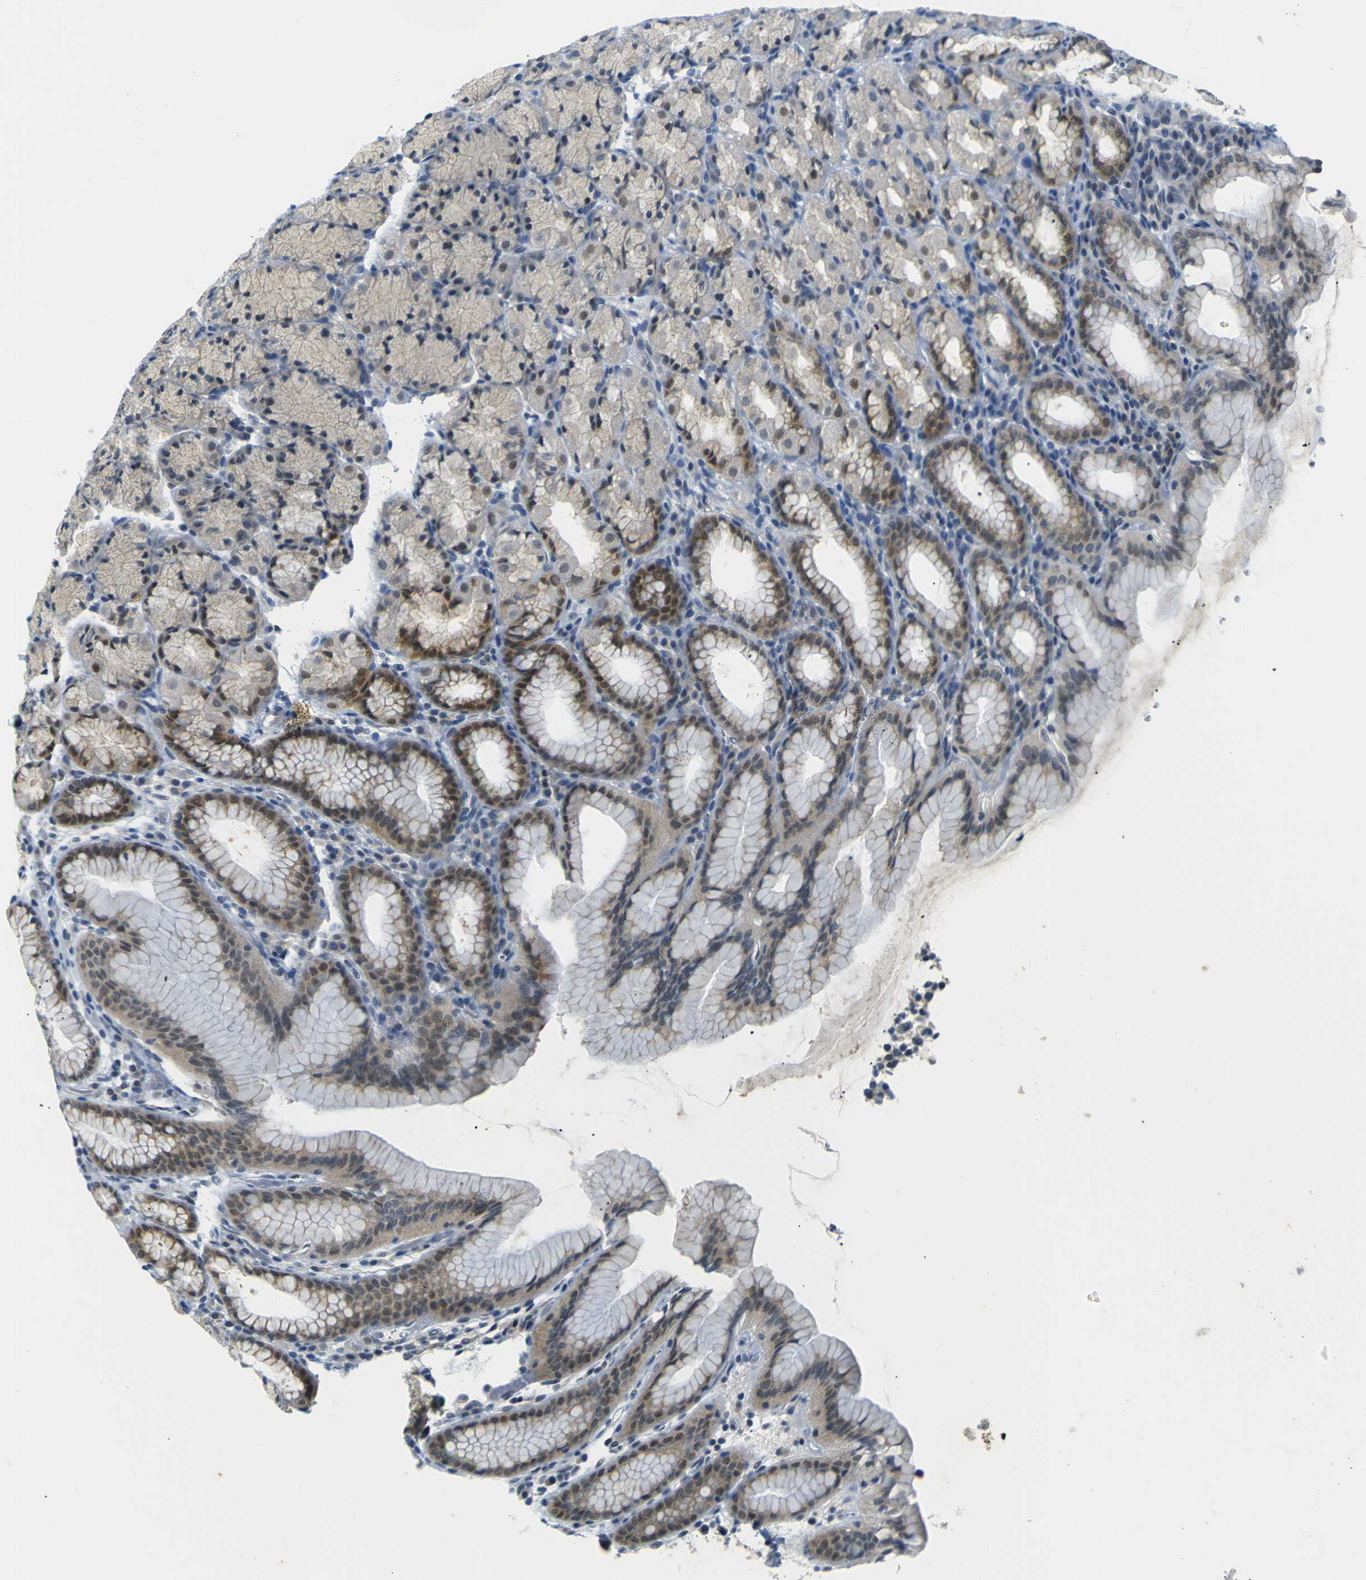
{"staining": {"intensity": "moderate", "quantity": "<25%", "location": "cytoplasmic/membranous,nuclear"}, "tissue": "stomach", "cell_type": "Glandular cells", "image_type": "normal", "snomed": [{"axis": "morphology", "description": "Normal tissue, NOS"}, {"axis": "topography", "description": "Stomach, upper"}], "caption": "The immunohistochemical stain highlights moderate cytoplasmic/membranous,nuclear expression in glandular cells of benign stomach.", "gene": "SKP1", "patient": {"sex": "male", "age": 68}}